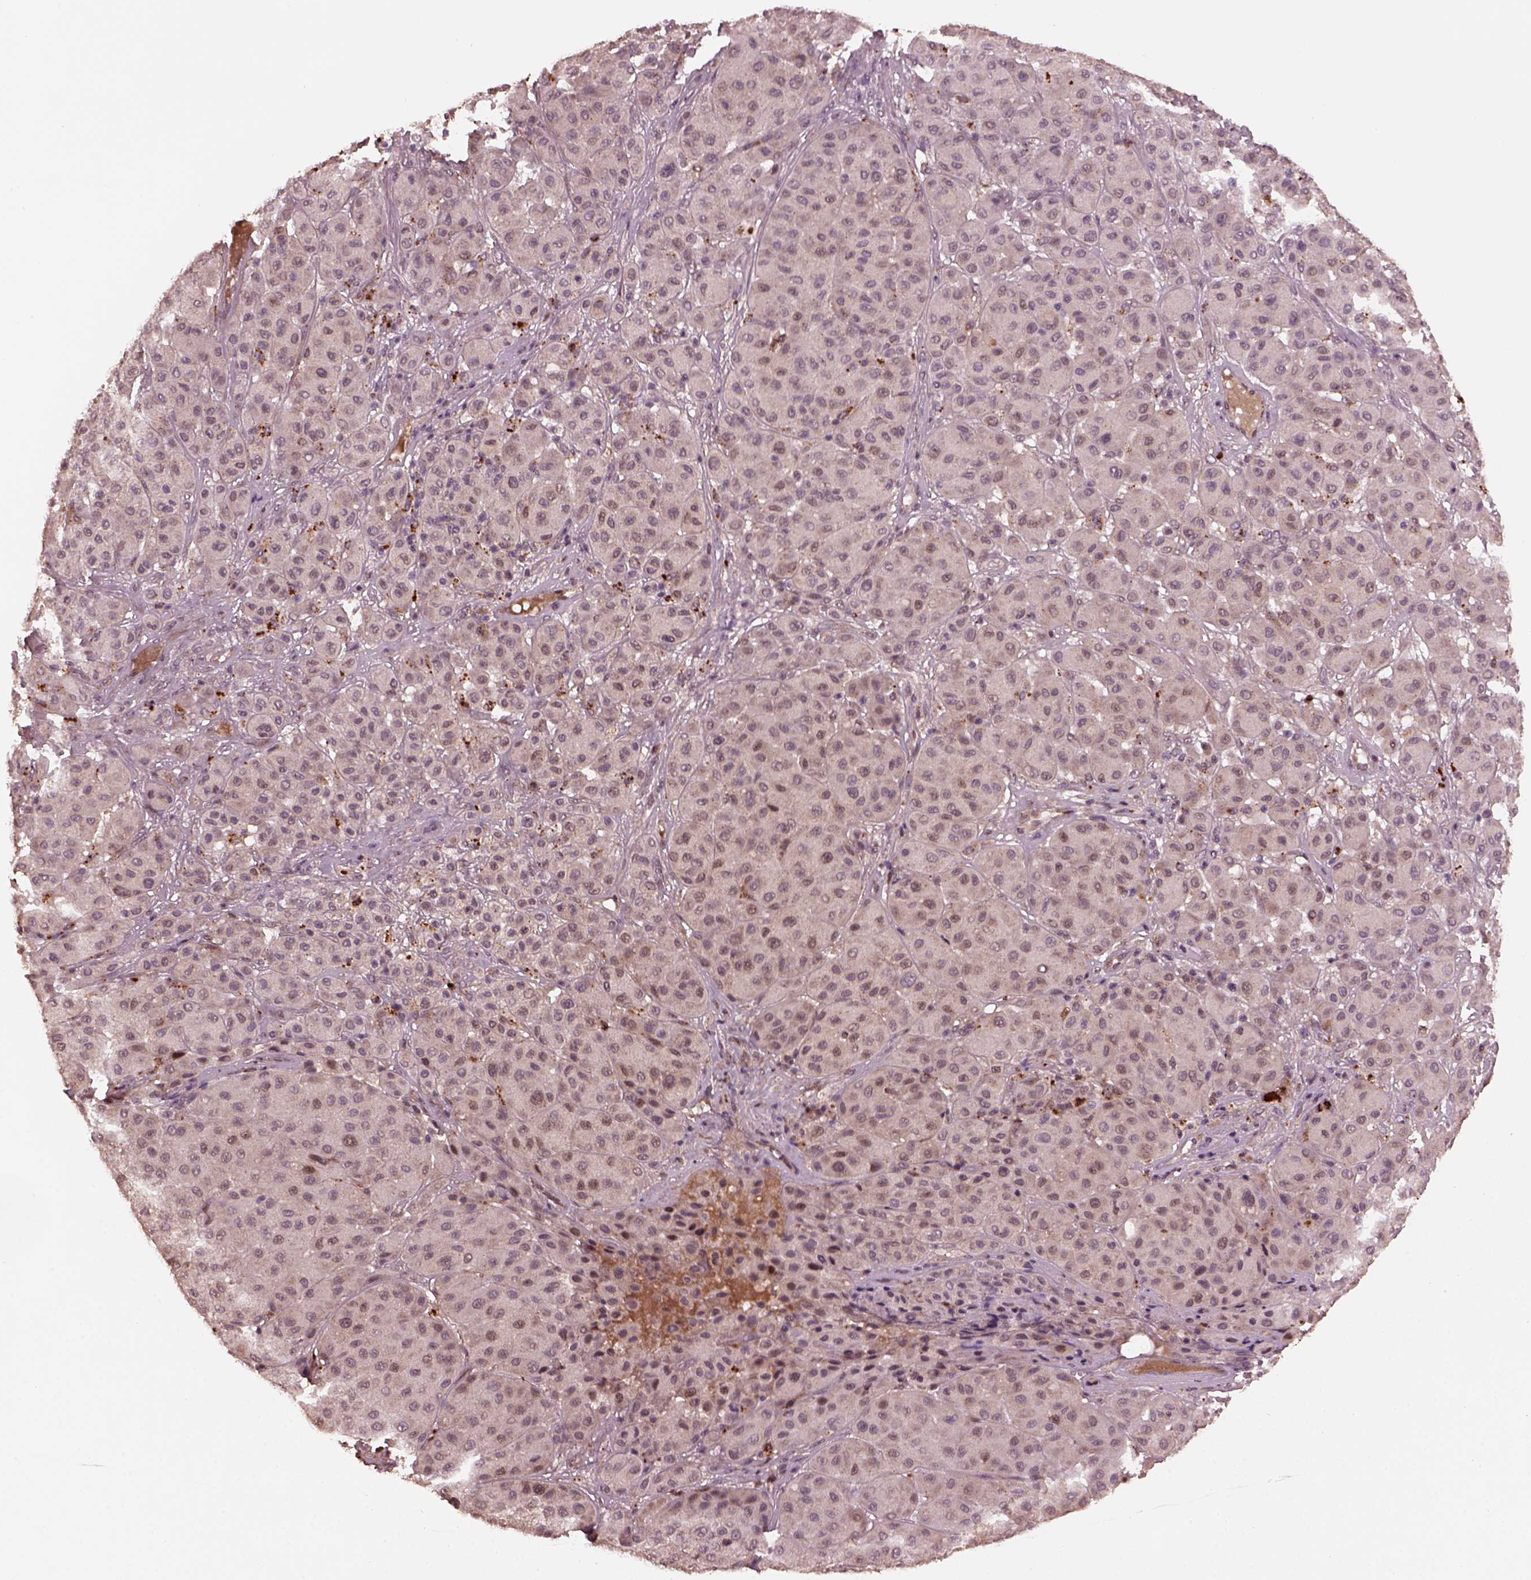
{"staining": {"intensity": "weak", "quantity": "<25%", "location": "cytoplasmic/membranous"}, "tissue": "melanoma", "cell_type": "Tumor cells", "image_type": "cancer", "snomed": [{"axis": "morphology", "description": "Malignant melanoma, Metastatic site"}, {"axis": "topography", "description": "Smooth muscle"}], "caption": "The histopathology image reveals no staining of tumor cells in melanoma.", "gene": "RUFY3", "patient": {"sex": "male", "age": 41}}